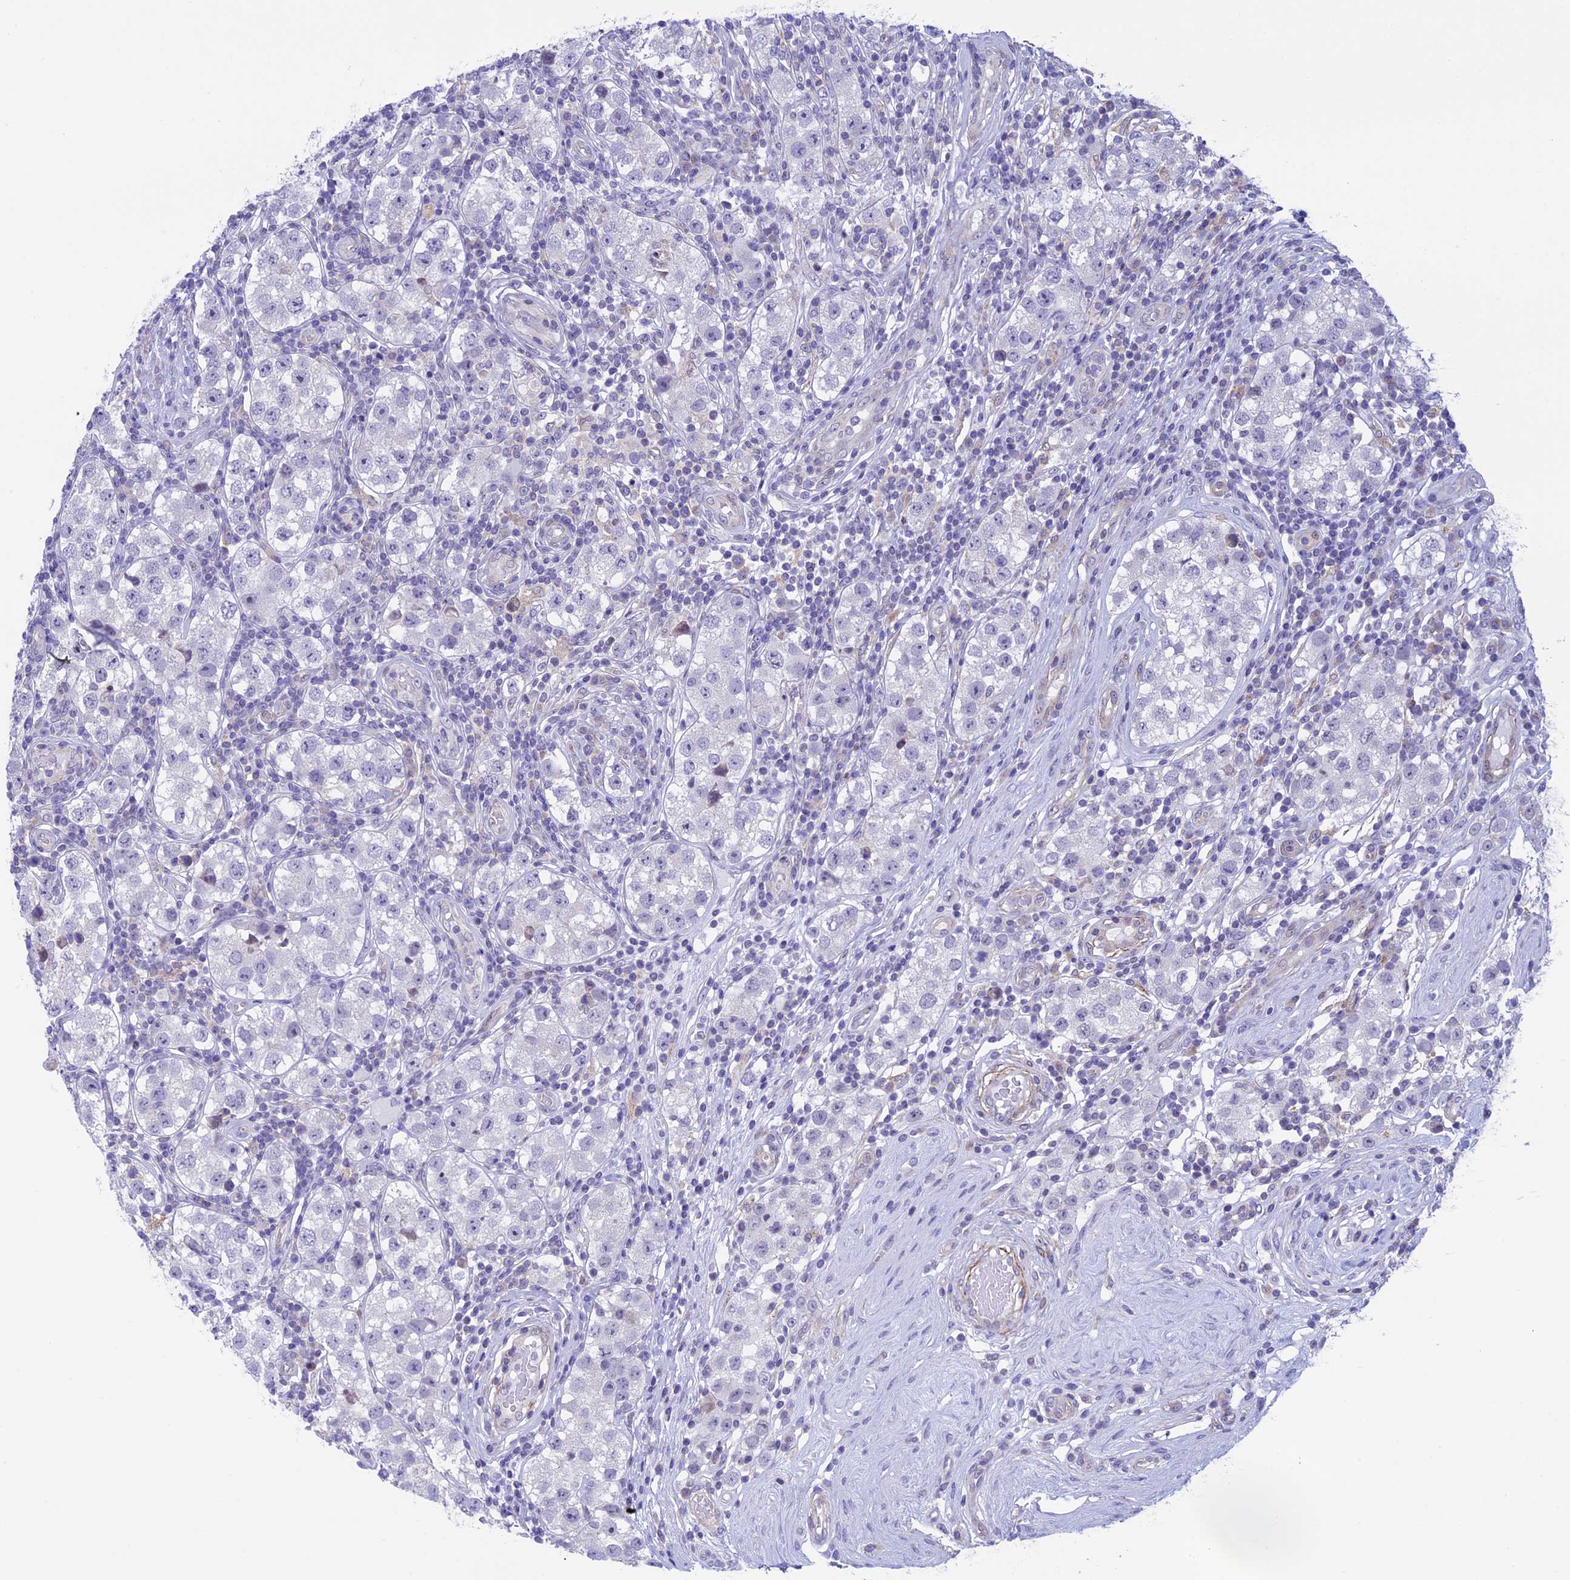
{"staining": {"intensity": "negative", "quantity": "none", "location": "none"}, "tissue": "testis cancer", "cell_type": "Tumor cells", "image_type": "cancer", "snomed": [{"axis": "morphology", "description": "Seminoma, NOS"}, {"axis": "topography", "description": "Testis"}], "caption": "Immunohistochemistry (IHC) histopathology image of neoplastic tissue: human testis cancer (seminoma) stained with DAB (3,3'-diaminobenzidine) reveals no significant protein expression in tumor cells.", "gene": "IGSF6", "patient": {"sex": "male", "age": 34}}